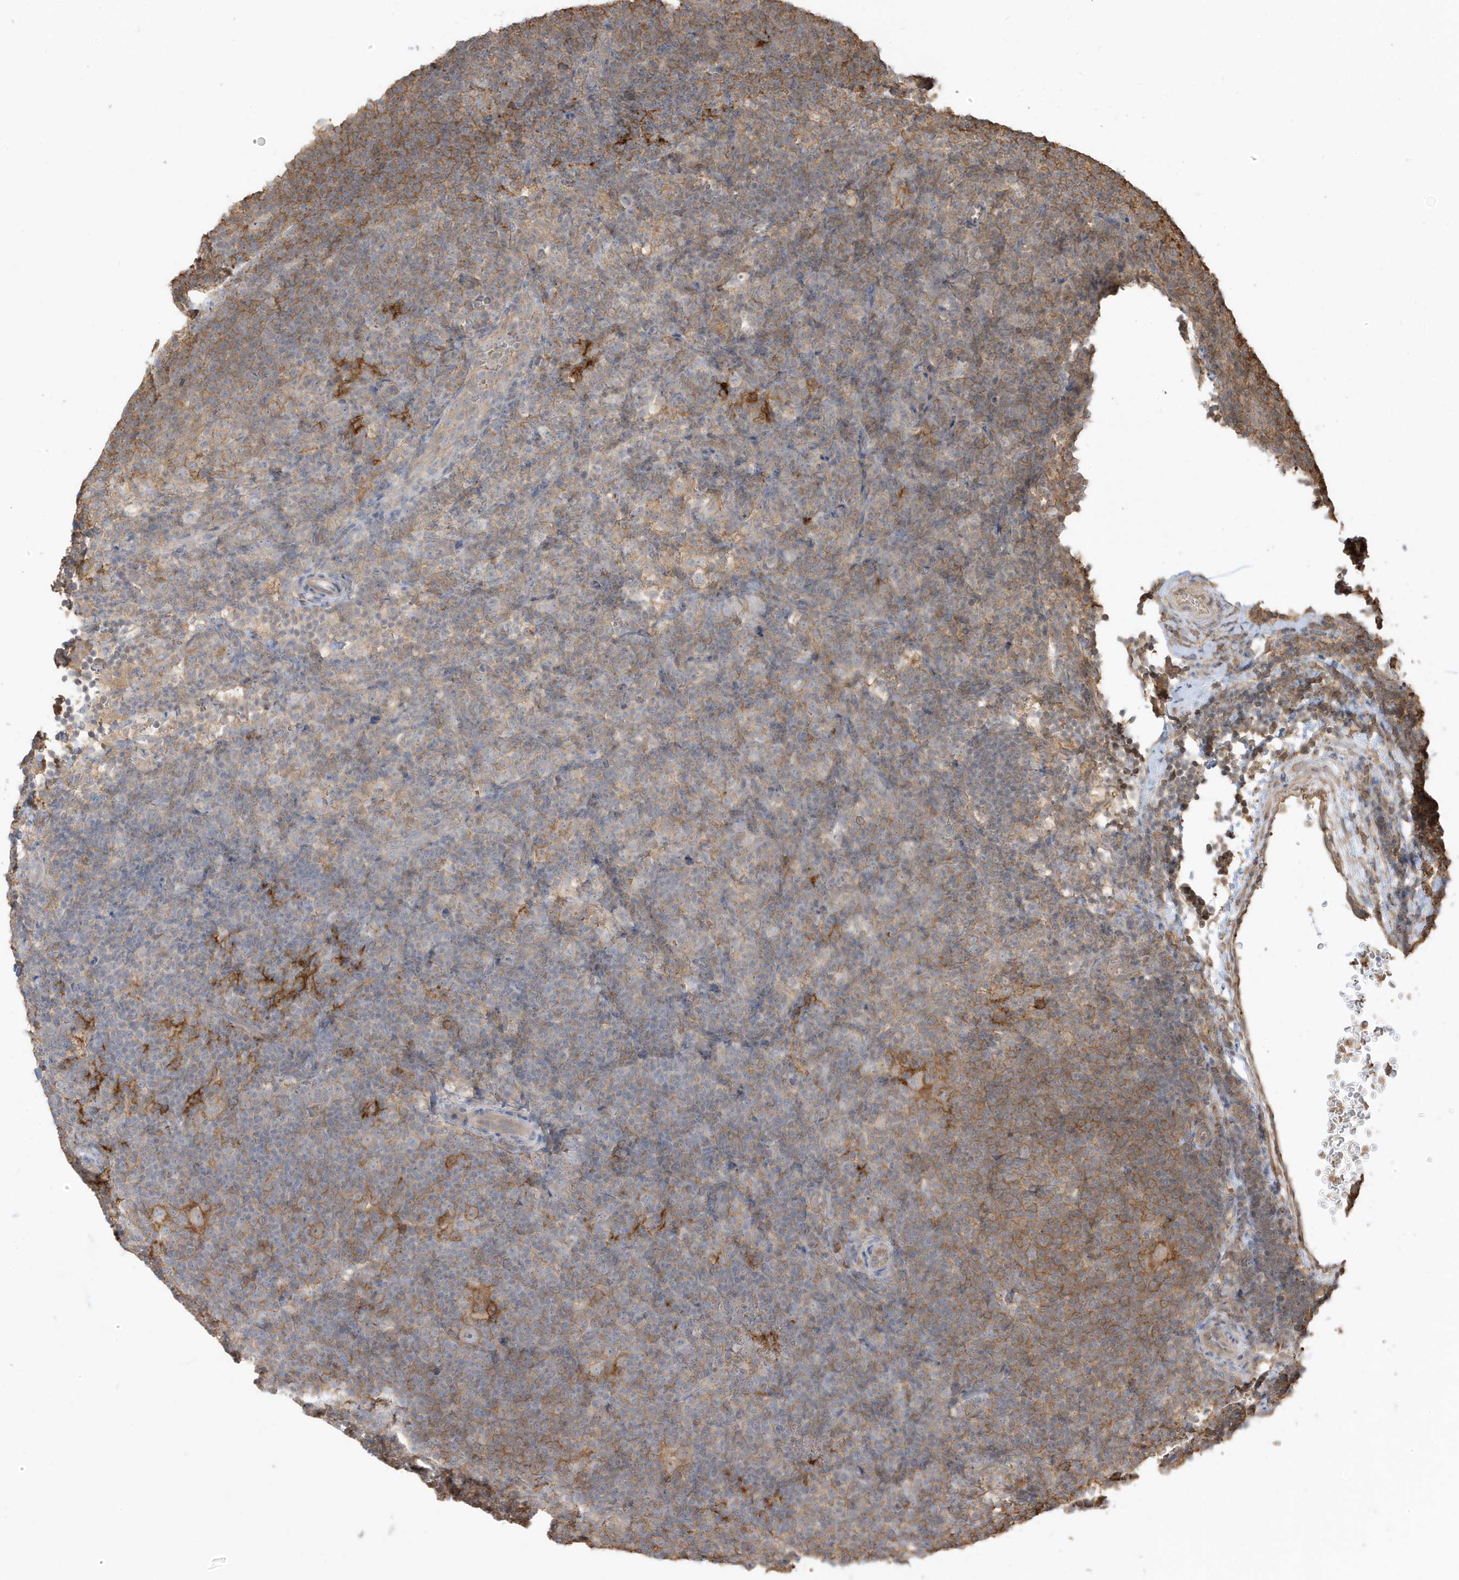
{"staining": {"intensity": "negative", "quantity": "none", "location": "none"}, "tissue": "lymphoma", "cell_type": "Tumor cells", "image_type": "cancer", "snomed": [{"axis": "morphology", "description": "Hodgkin's disease, NOS"}, {"axis": "topography", "description": "Lymph node"}], "caption": "Immunohistochemistry (IHC) image of neoplastic tissue: human lymphoma stained with DAB (3,3'-diaminobenzidine) reveals no significant protein expression in tumor cells. (DAB immunohistochemistry, high magnification).", "gene": "ZBTB8A", "patient": {"sex": "female", "age": 57}}